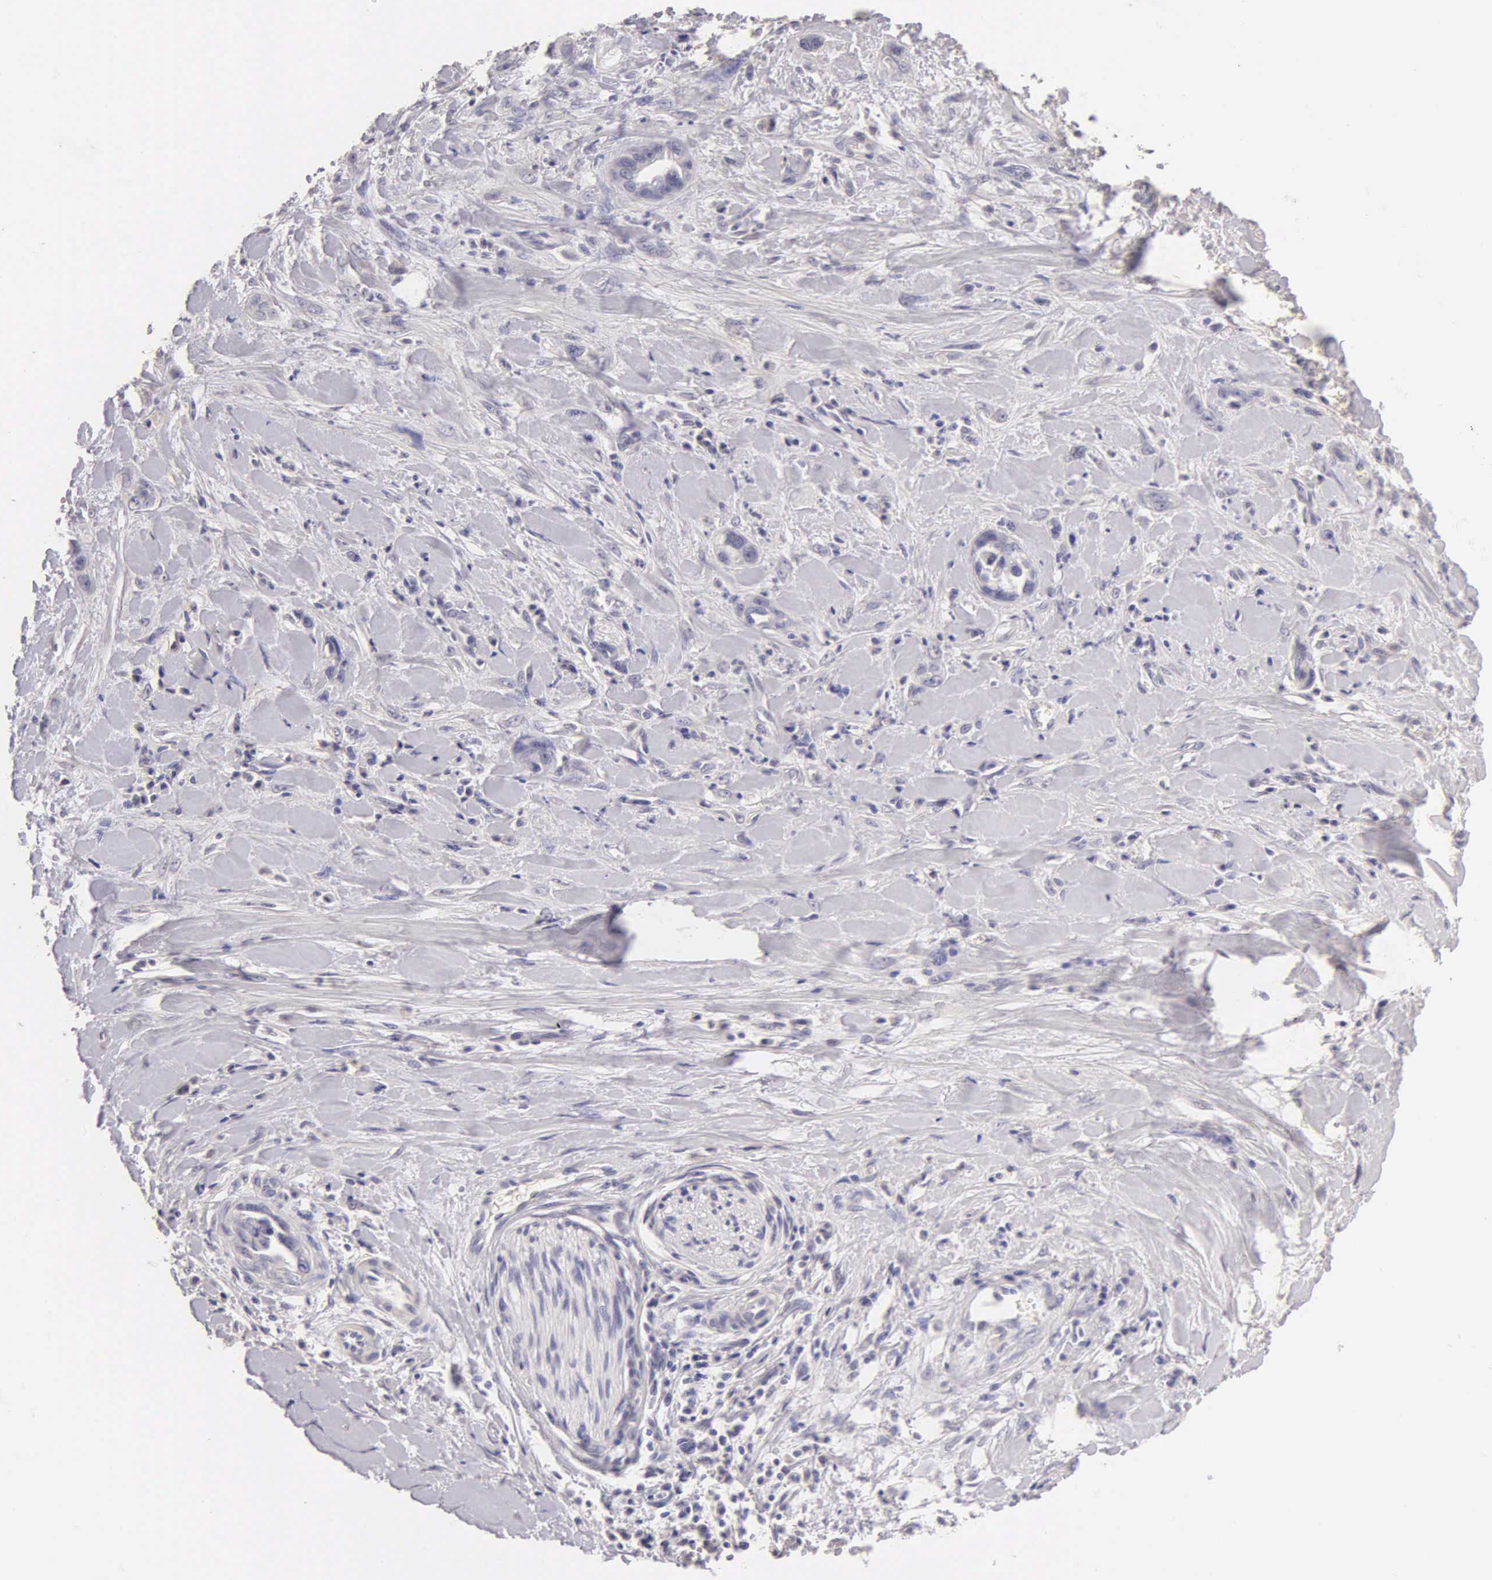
{"staining": {"intensity": "negative", "quantity": "none", "location": "none"}, "tissue": "pancreatic cancer", "cell_type": "Tumor cells", "image_type": "cancer", "snomed": [{"axis": "morphology", "description": "Adenocarcinoma, NOS"}, {"axis": "topography", "description": "Pancreas"}], "caption": "Pancreatic cancer stained for a protein using immunohistochemistry (IHC) exhibits no expression tumor cells.", "gene": "ESR1", "patient": {"sex": "male", "age": 69}}